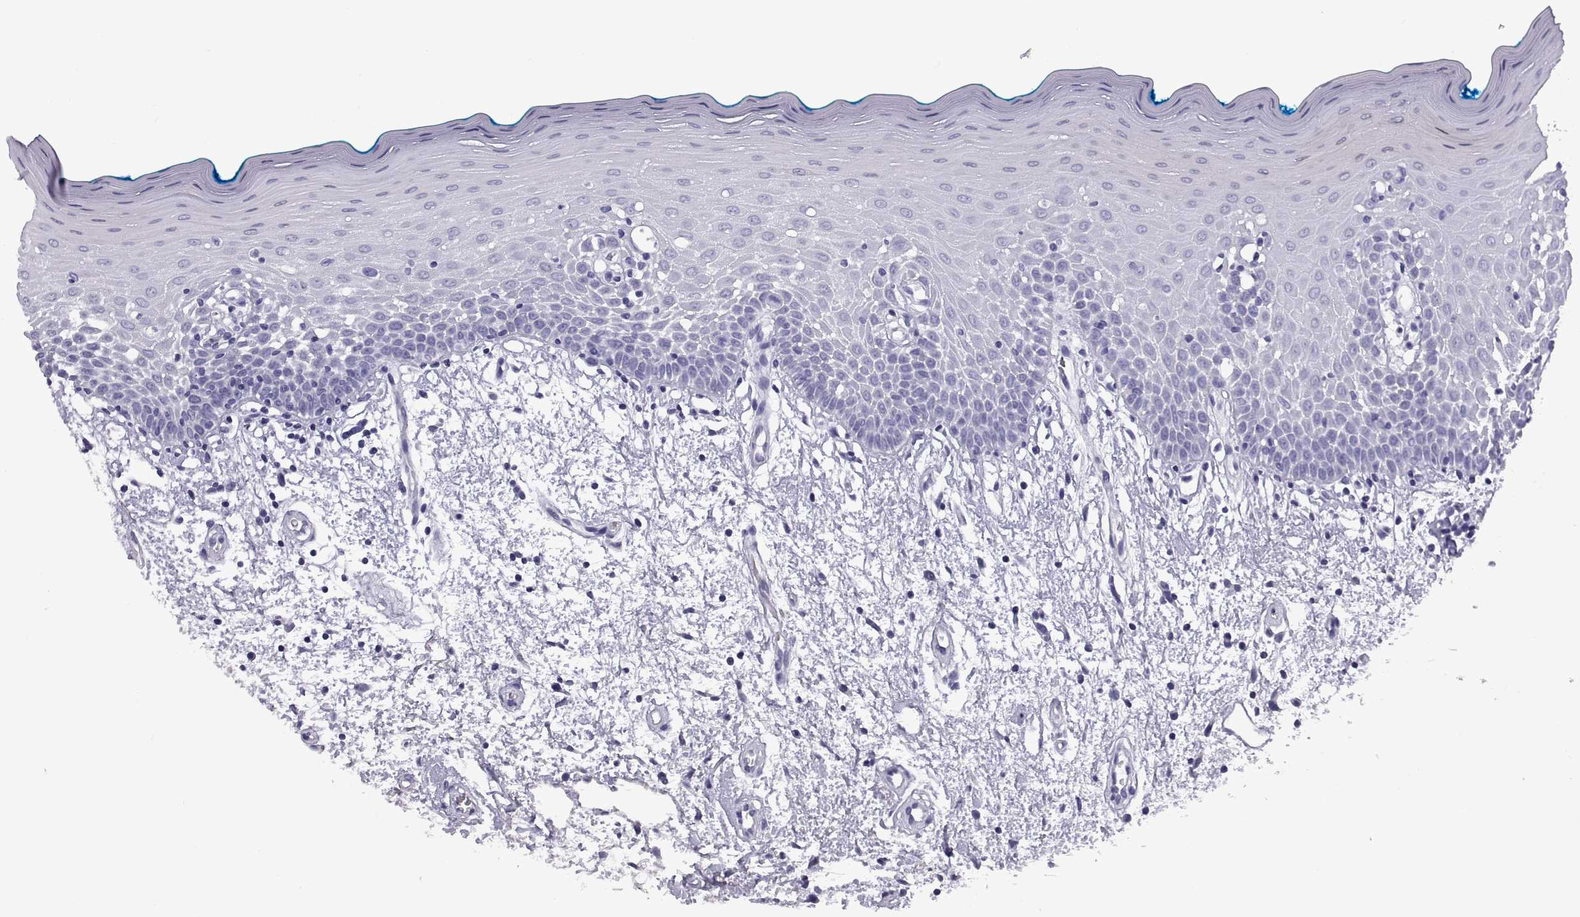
{"staining": {"intensity": "negative", "quantity": "none", "location": "none"}, "tissue": "oral mucosa", "cell_type": "Squamous epithelial cells", "image_type": "normal", "snomed": [{"axis": "morphology", "description": "Normal tissue, NOS"}, {"axis": "morphology", "description": "Squamous cell carcinoma, NOS"}, {"axis": "topography", "description": "Oral tissue"}, {"axis": "topography", "description": "Head-Neck"}], "caption": "Human oral mucosa stained for a protein using IHC displays no staining in squamous epithelial cells.", "gene": "CRISP1", "patient": {"sex": "female", "age": 75}}